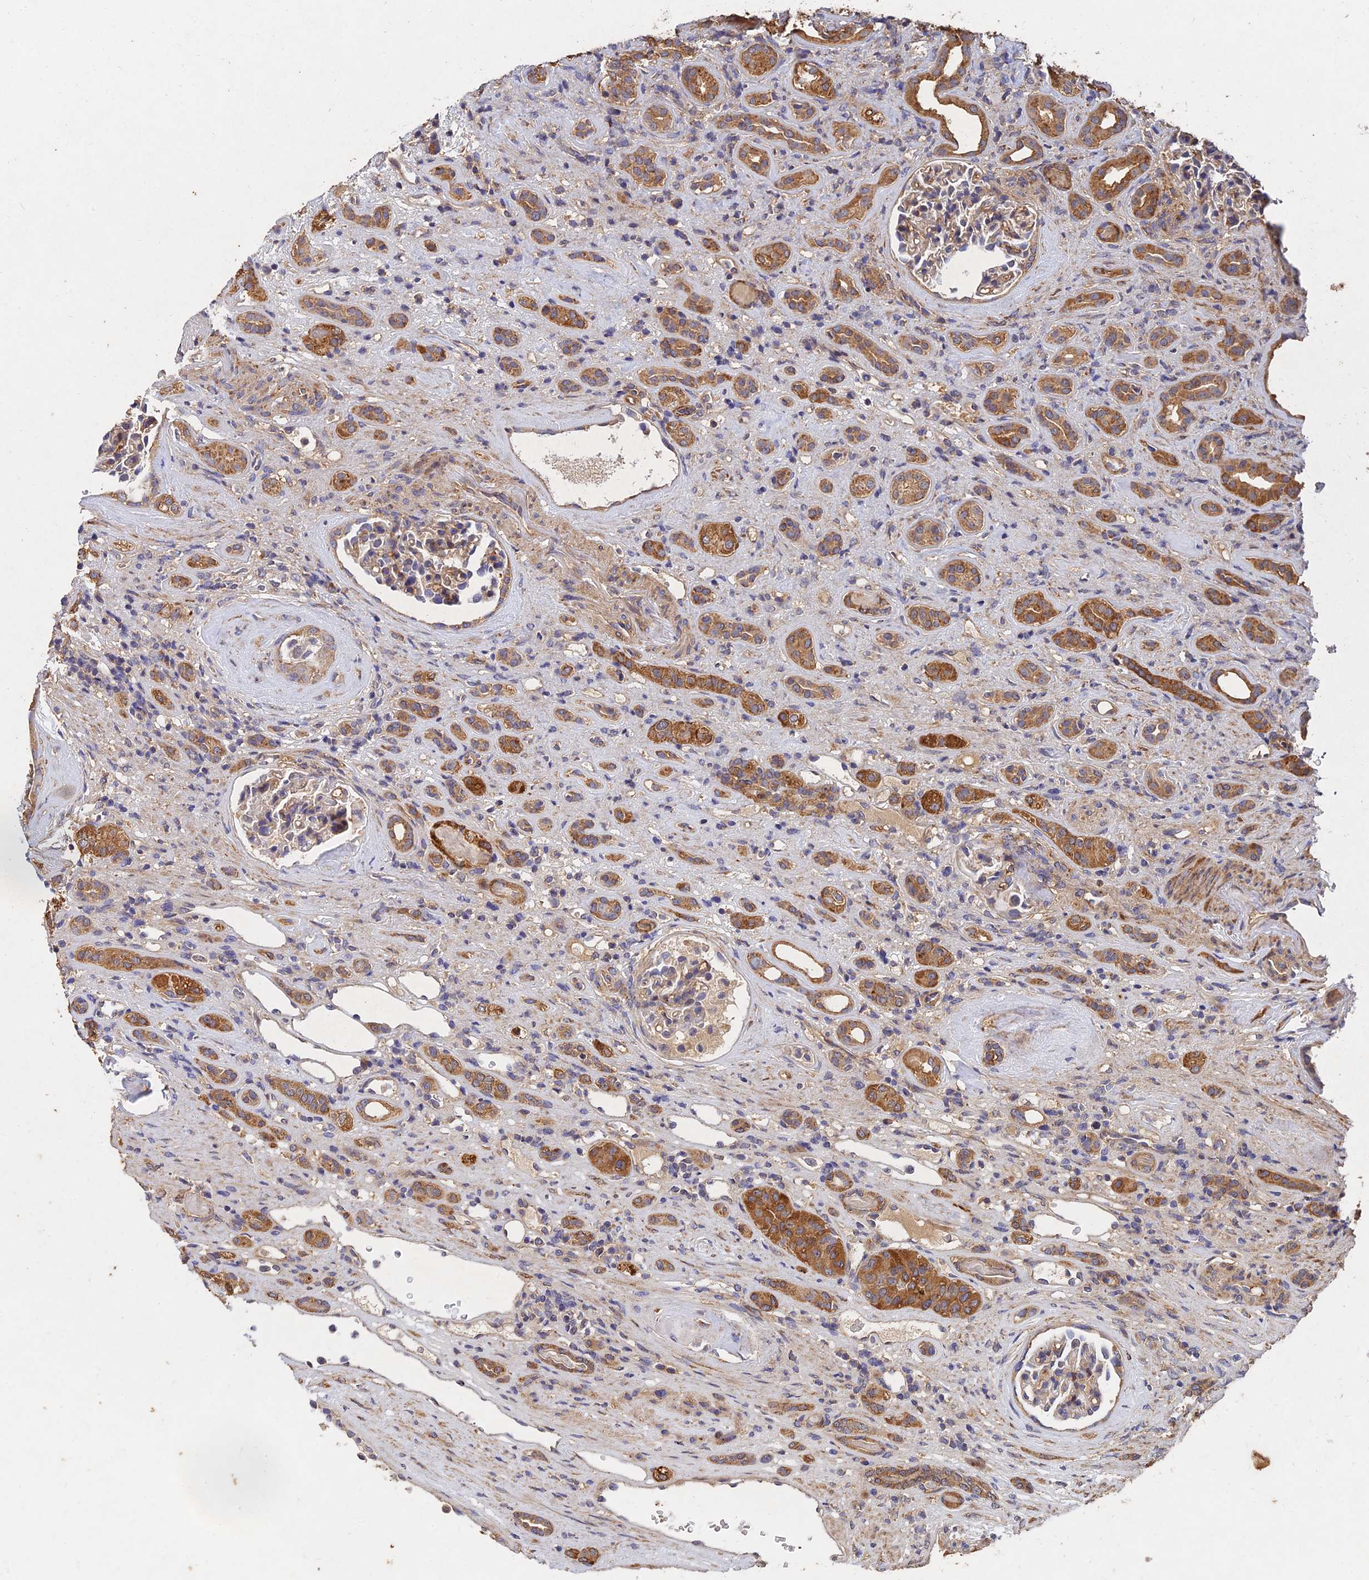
{"staining": {"intensity": "moderate", "quantity": ">75%", "location": "cytoplasmic/membranous"}, "tissue": "renal cancer", "cell_type": "Tumor cells", "image_type": "cancer", "snomed": [{"axis": "morphology", "description": "Adenocarcinoma, NOS"}, {"axis": "topography", "description": "Kidney"}], "caption": "Immunohistochemical staining of human adenocarcinoma (renal) displays medium levels of moderate cytoplasmic/membranous protein staining in approximately >75% of tumor cells.", "gene": "SLC38A11", "patient": {"sex": "female", "age": 69}}